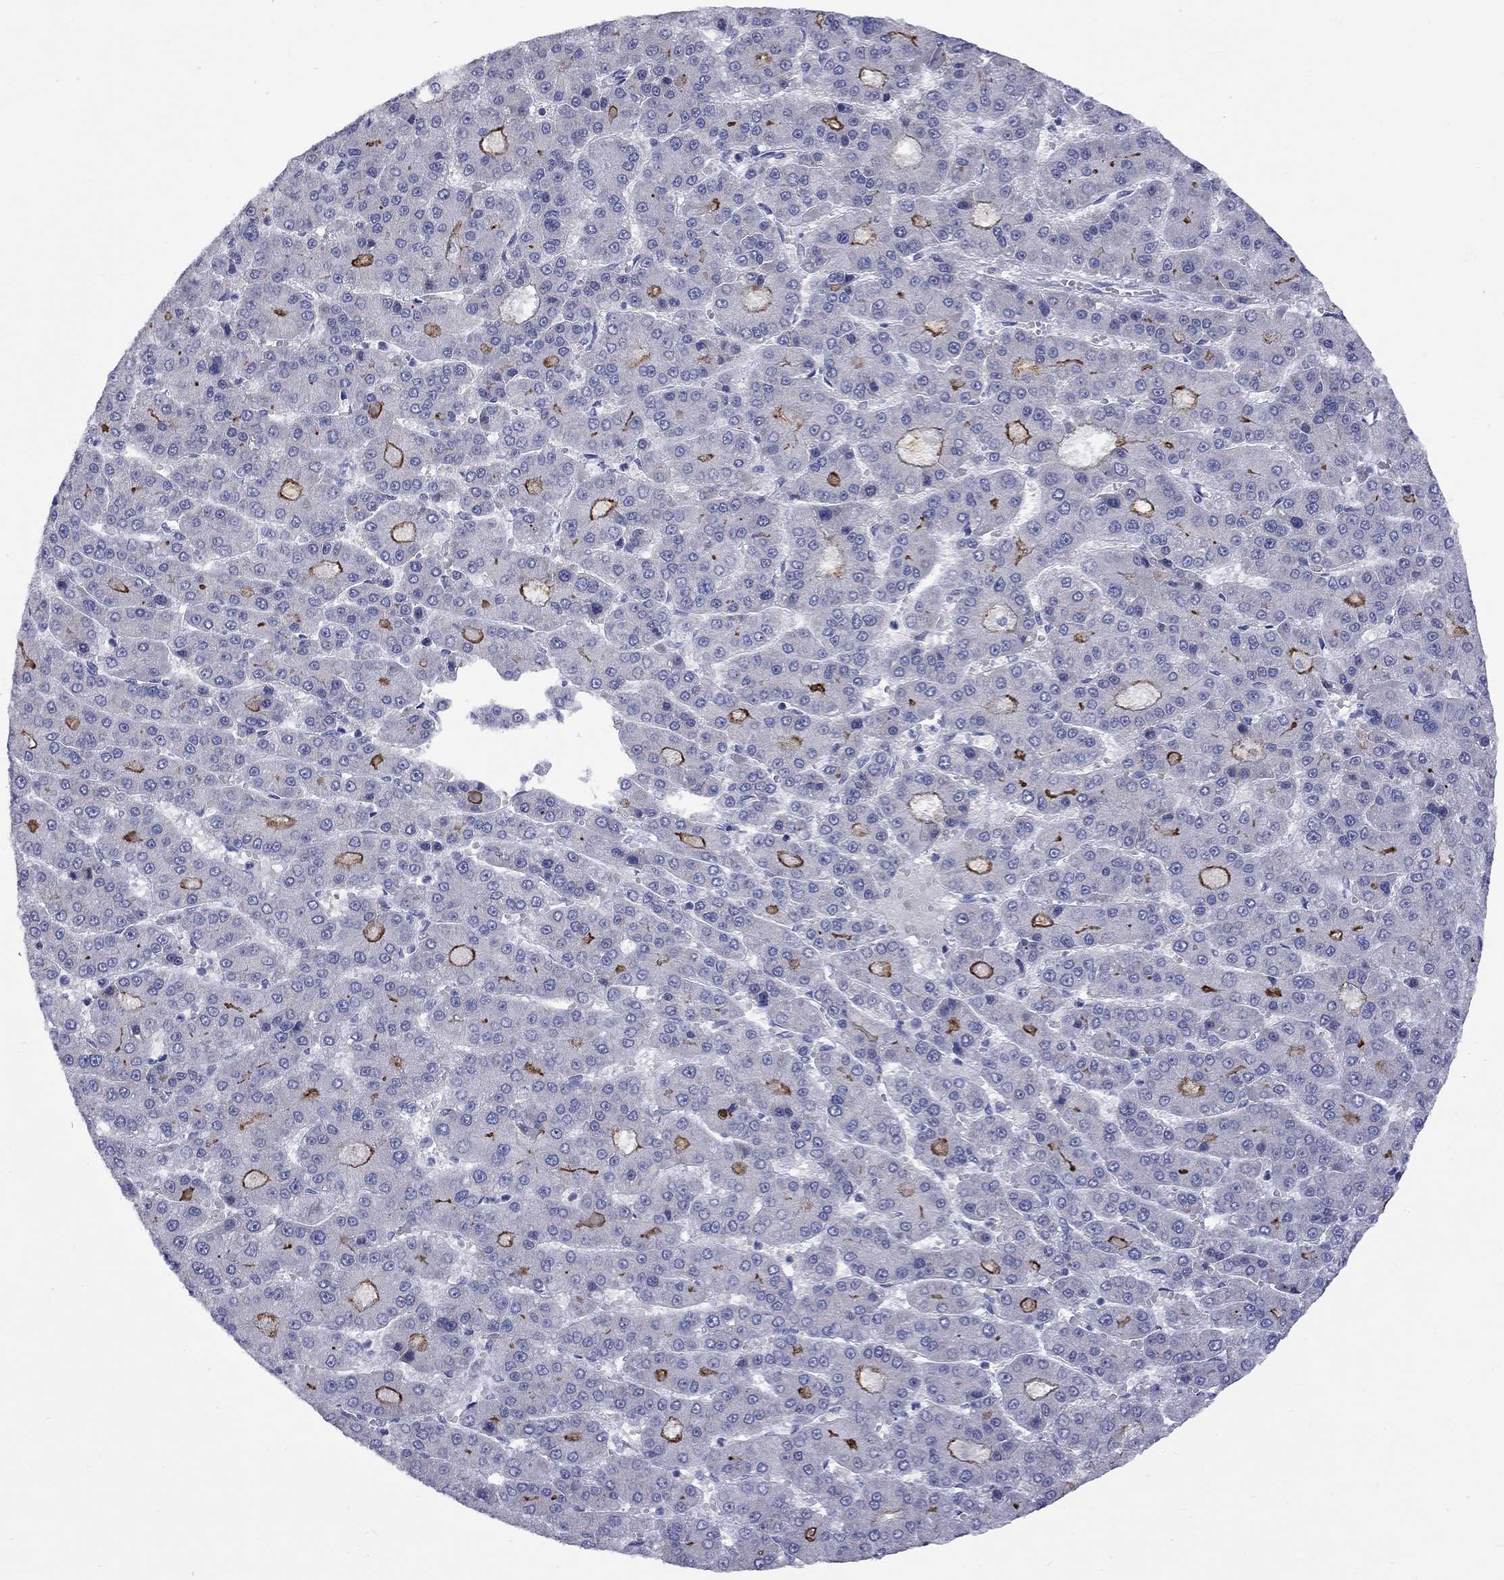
{"staining": {"intensity": "strong", "quantity": "<25%", "location": "cytoplasmic/membranous"}, "tissue": "liver cancer", "cell_type": "Tumor cells", "image_type": "cancer", "snomed": [{"axis": "morphology", "description": "Carcinoma, Hepatocellular, NOS"}, {"axis": "topography", "description": "Liver"}], "caption": "A brown stain highlights strong cytoplasmic/membranous staining of a protein in human liver hepatocellular carcinoma tumor cells.", "gene": "ABCB4", "patient": {"sex": "male", "age": 70}}